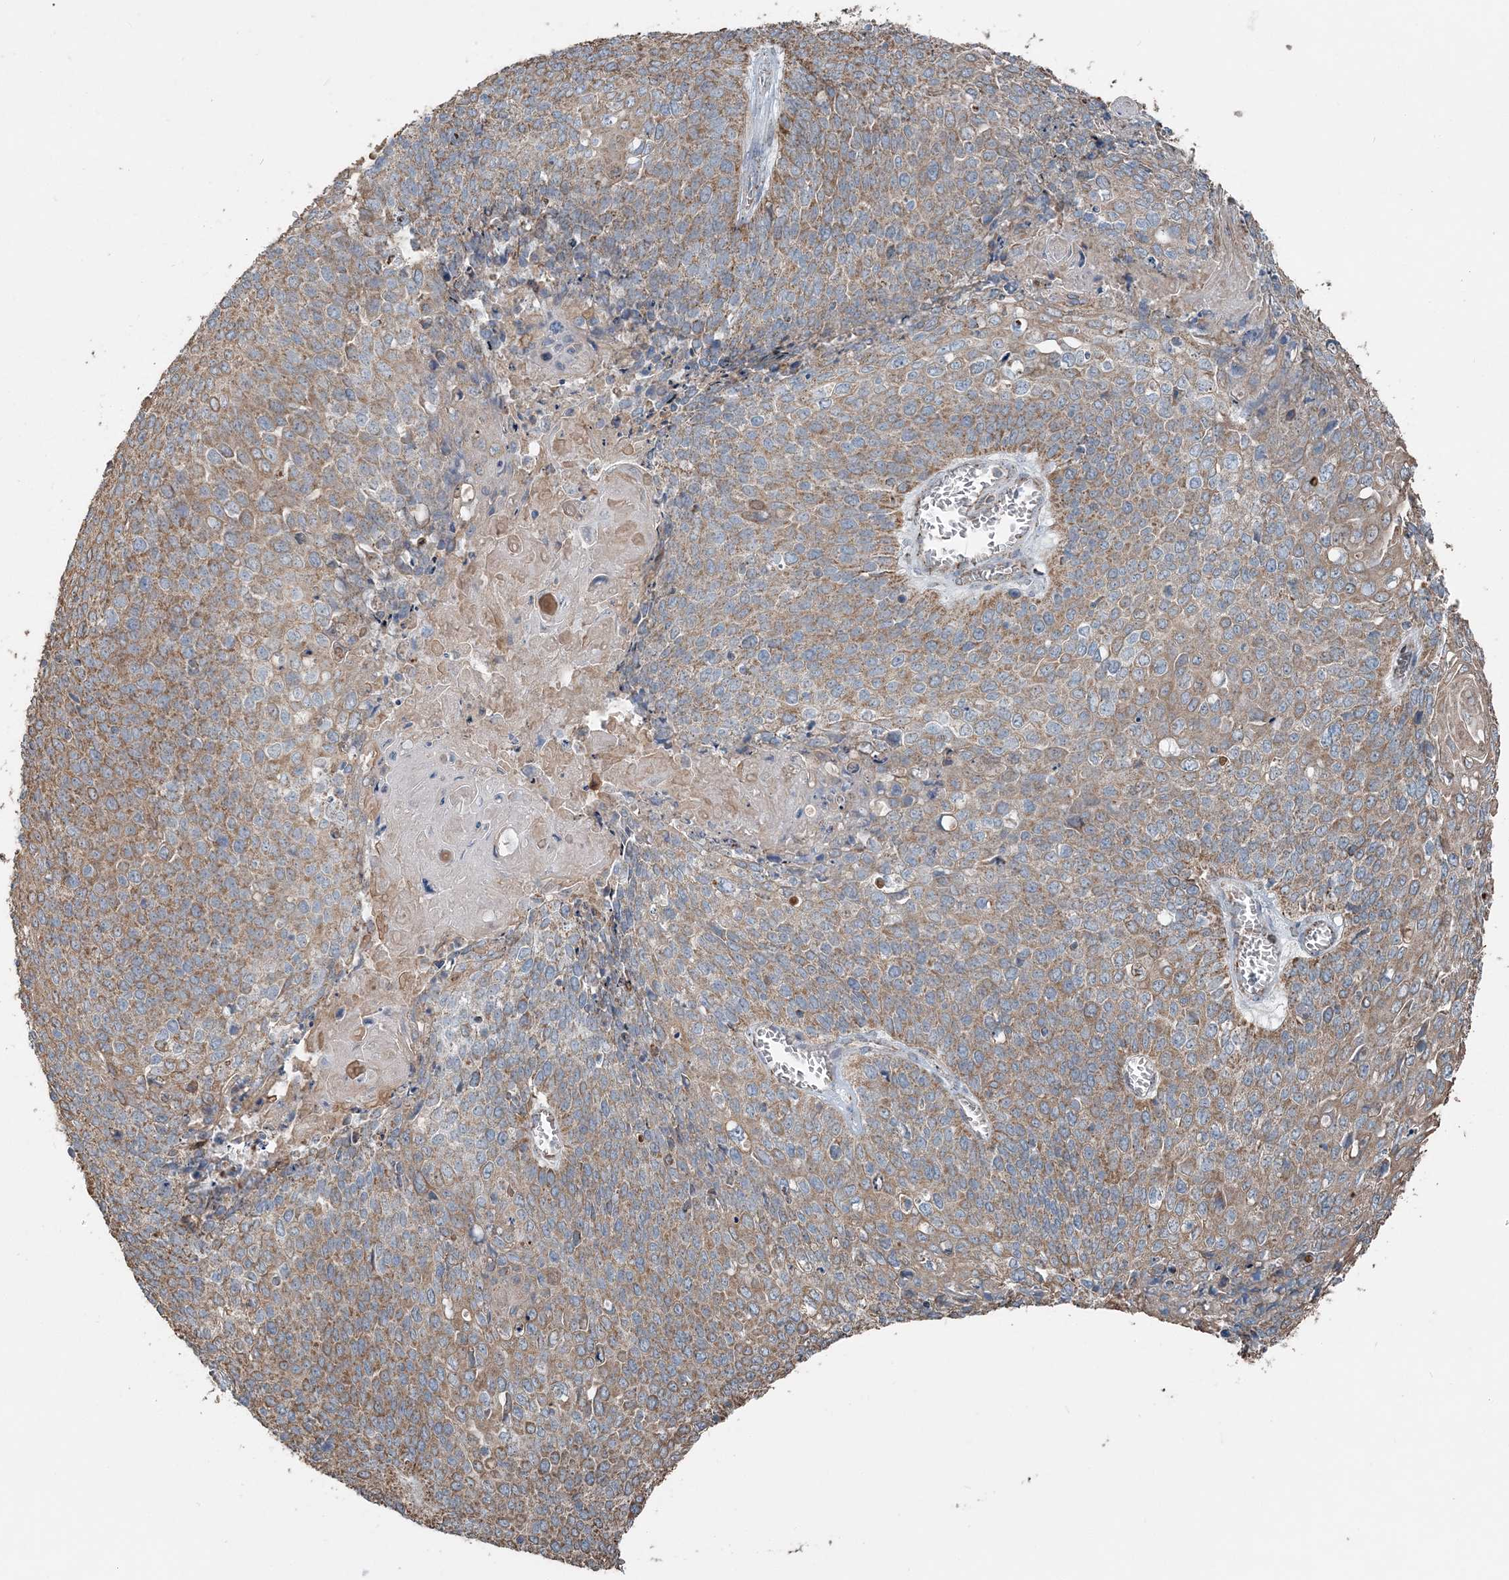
{"staining": {"intensity": "moderate", "quantity": ">75%", "location": "cytoplasmic/membranous"}, "tissue": "cervical cancer", "cell_type": "Tumor cells", "image_type": "cancer", "snomed": [{"axis": "morphology", "description": "Squamous cell carcinoma, NOS"}, {"axis": "topography", "description": "Cervix"}], "caption": "Cervical cancer (squamous cell carcinoma) was stained to show a protein in brown. There is medium levels of moderate cytoplasmic/membranous expression in approximately >75% of tumor cells.", "gene": "SUCLG1", "patient": {"sex": "female", "age": 39}}